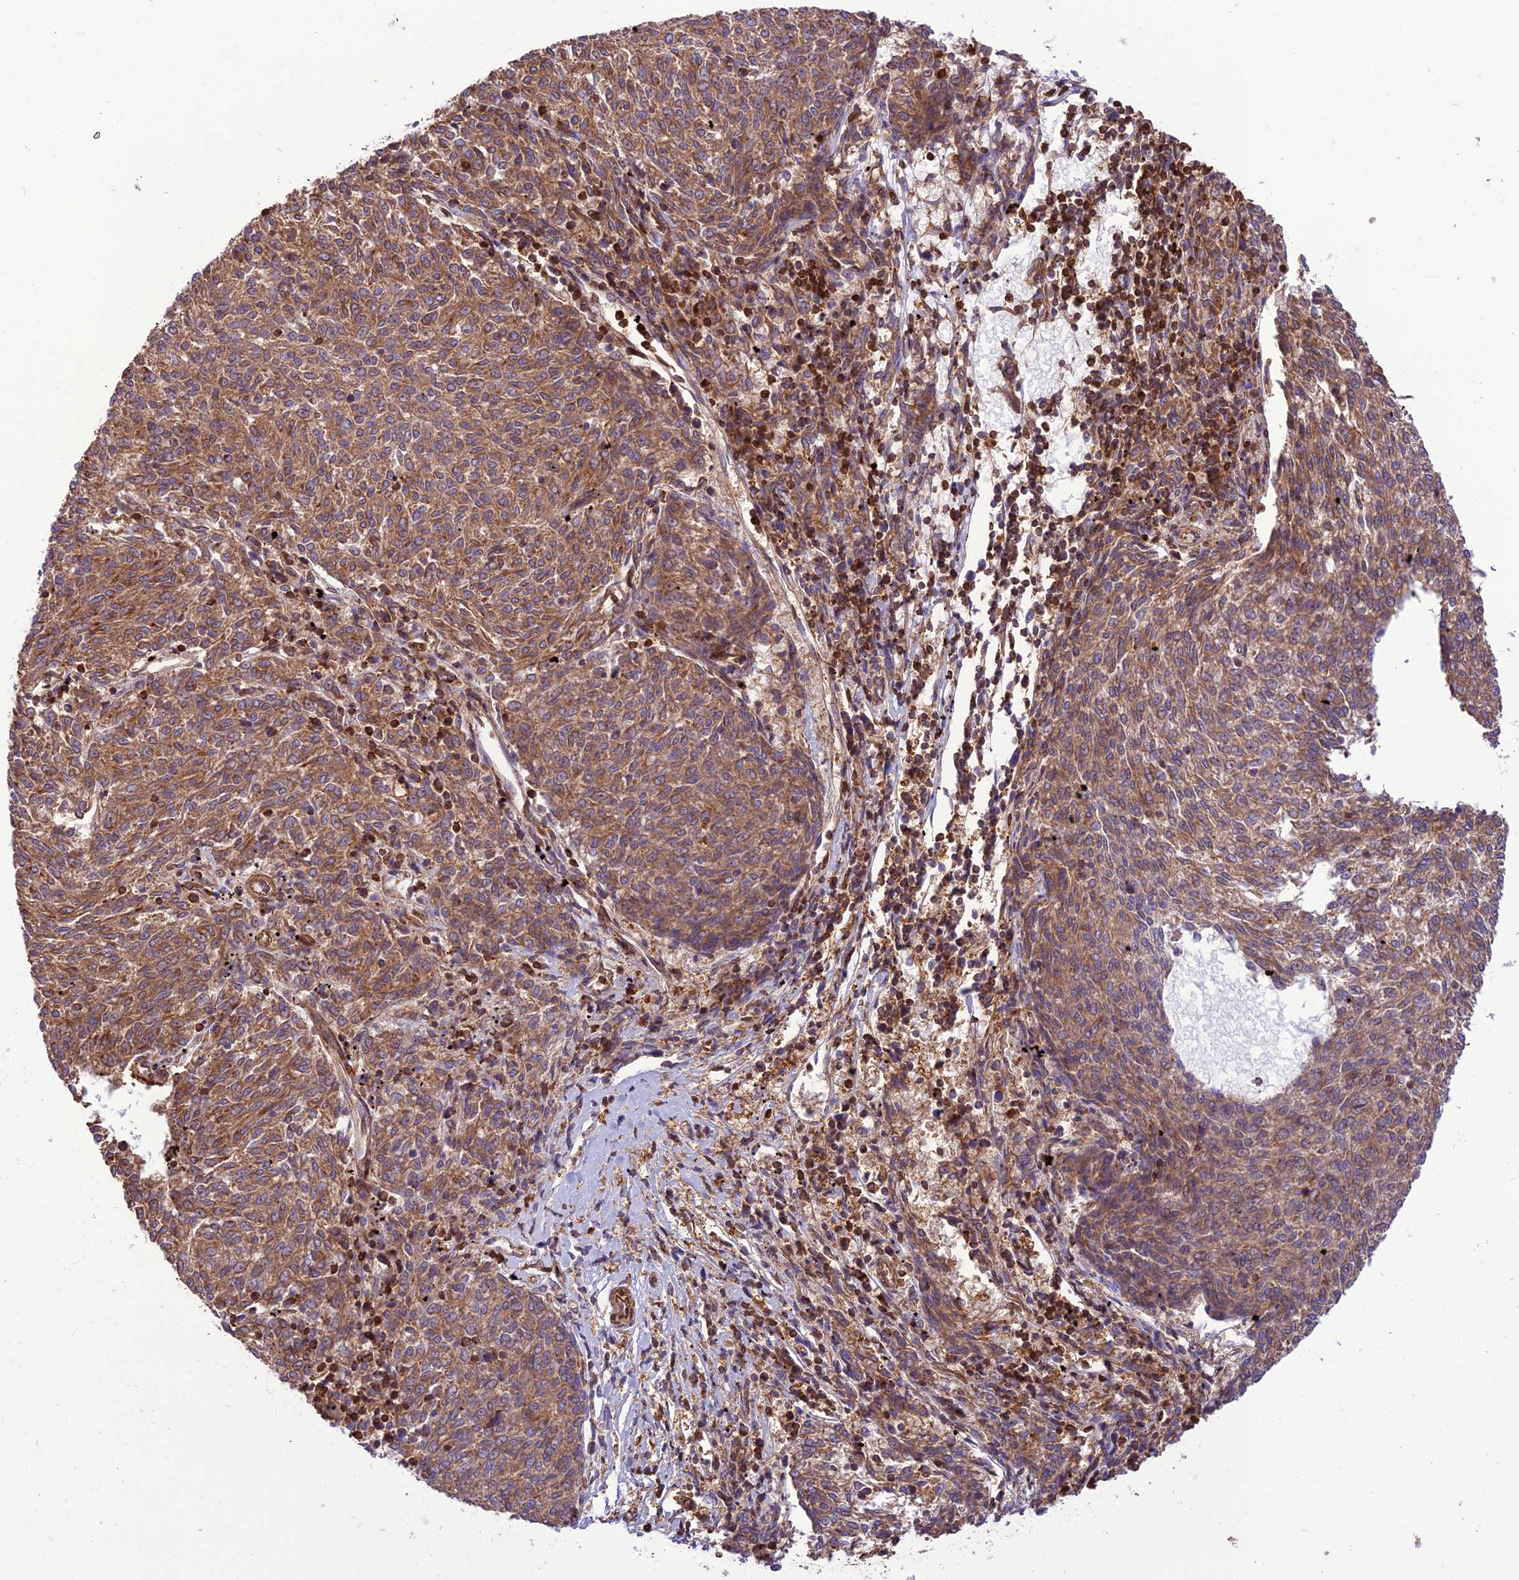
{"staining": {"intensity": "moderate", "quantity": ">75%", "location": "cytoplasmic/membranous"}, "tissue": "melanoma", "cell_type": "Tumor cells", "image_type": "cancer", "snomed": [{"axis": "morphology", "description": "Malignant melanoma, NOS"}, {"axis": "topography", "description": "Skin"}], "caption": "A brown stain shows moderate cytoplasmic/membranous staining of a protein in malignant melanoma tumor cells.", "gene": "HPSE2", "patient": {"sex": "female", "age": 72}}